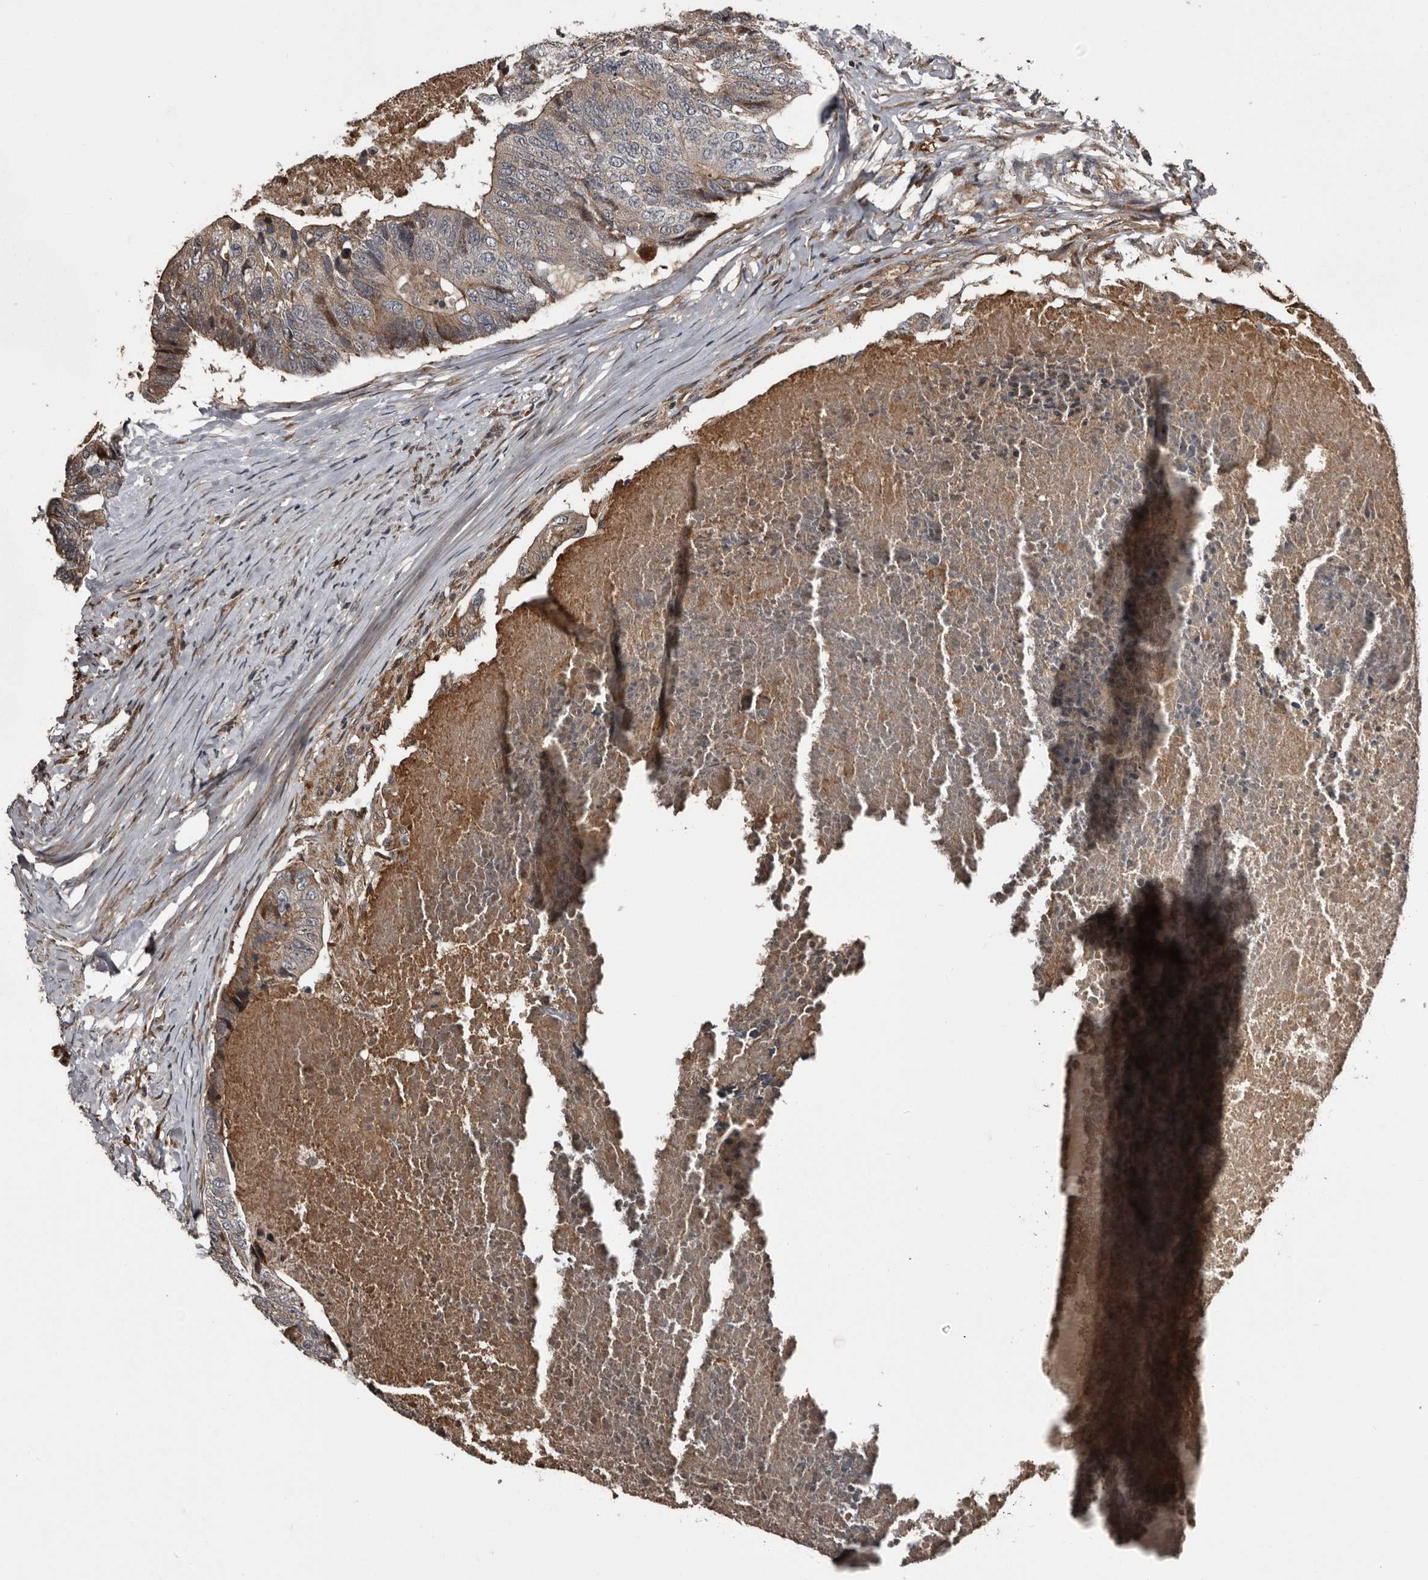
{"staining": {"intensity": "weak", "quantity": ">75%", "location": "cytoplasmic/membranous"}, "tissue": "colorectal cancer", "cell_type": "Tumor cells", "image_type": "cancer", "snomed": [{"axis": "morphology", "description": "Adenocarcinoma, NOS"}, {"axis": "topography", "description": "Colon"}], "caption": "Immunohistochemistry image of neoplastic tissue: human colorectal adenocarcinoma stained using IHC demonstrates low levels of weak protein expression localized specifically in the cytoplasmic/membranous of tumor cells, appearing as a cytoplasmic/membranous brown color.", "gene": "SERTAD4", "patient": {"sex": "female", "age": 67}}